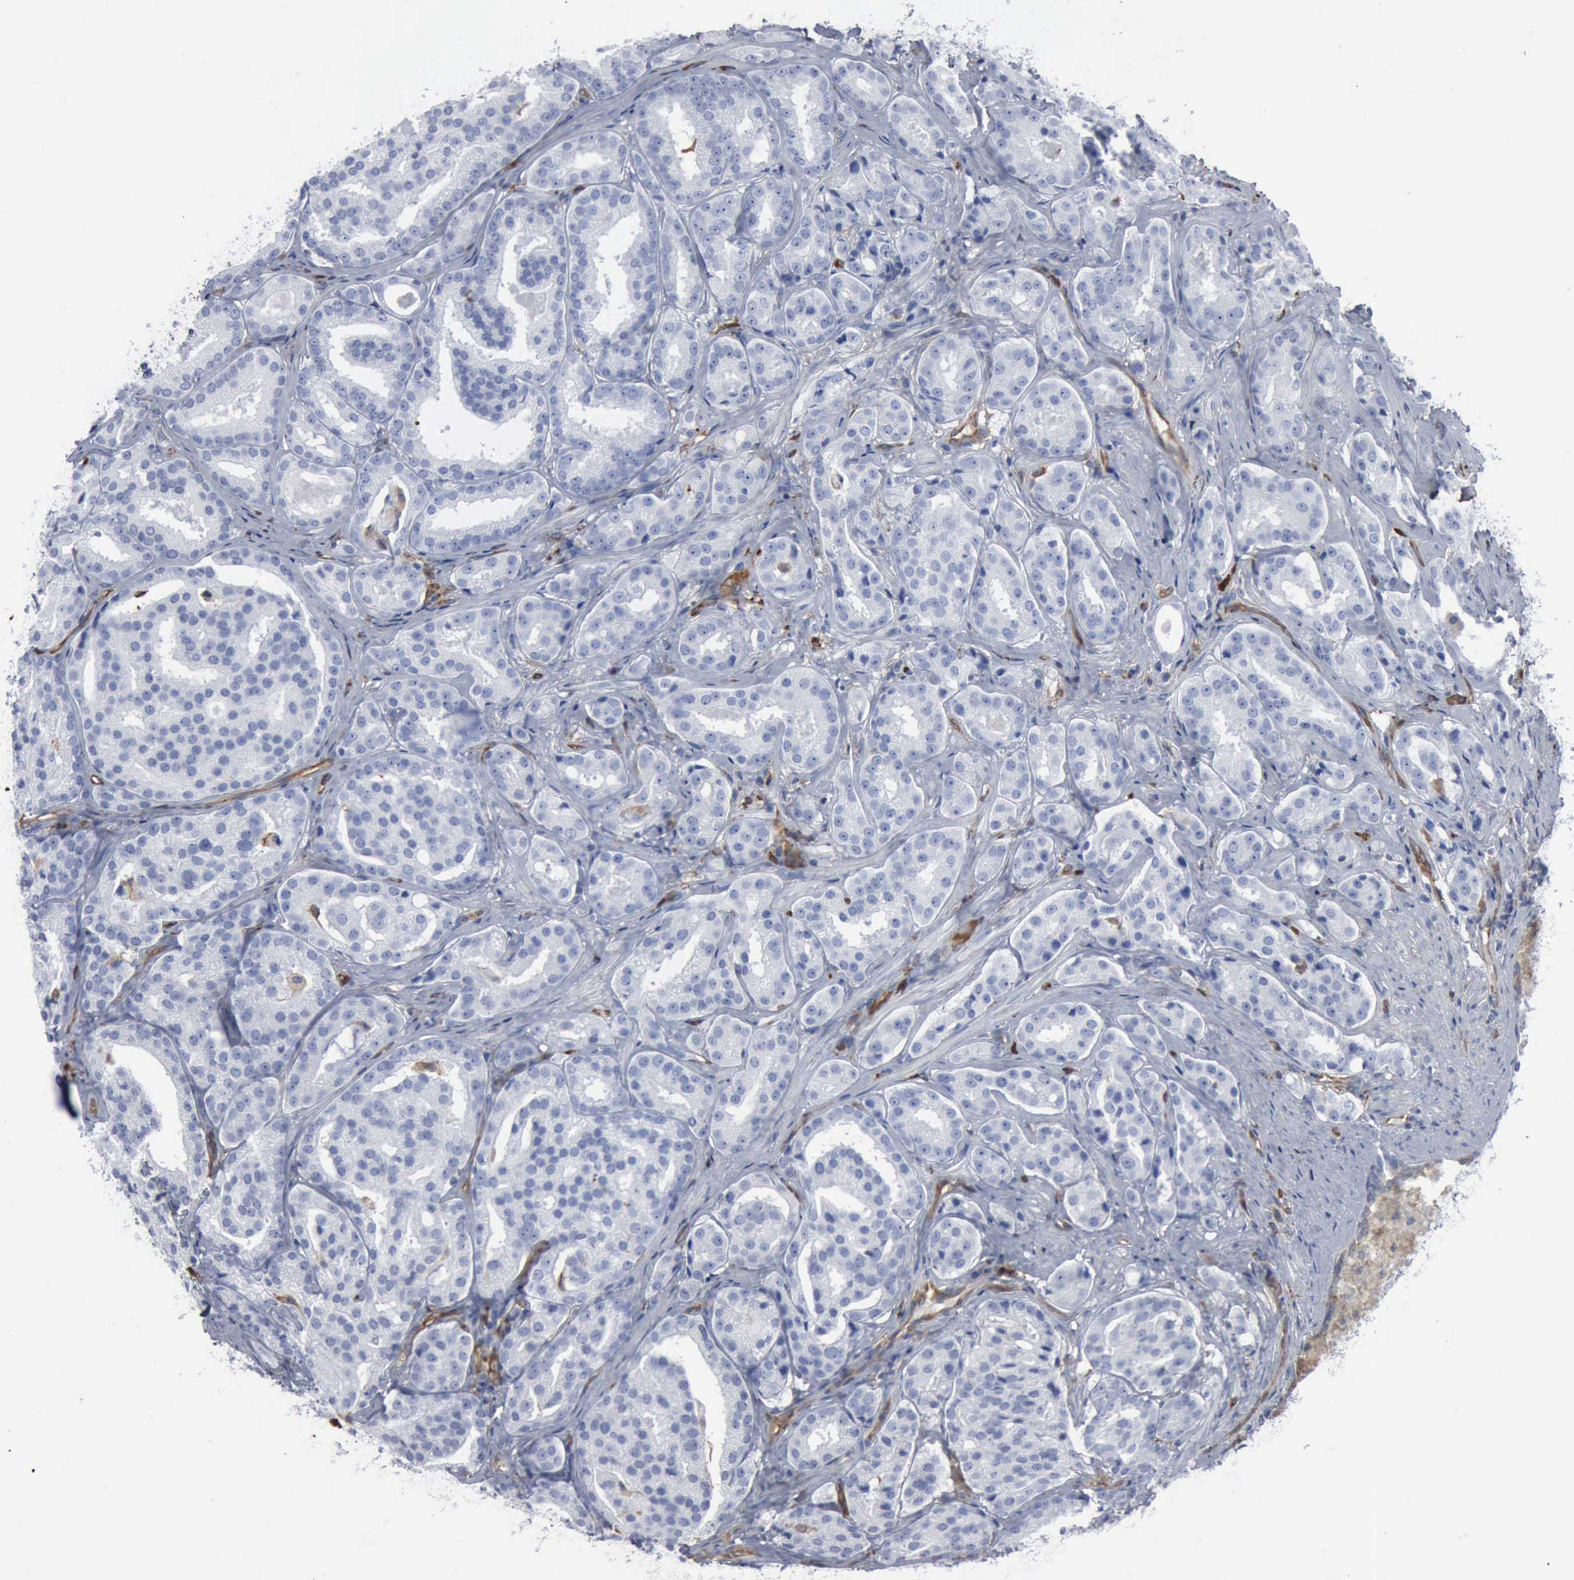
{"staining": {"intensity": "negative", "quantity": "none", "location": "none"}, "tissue": "prostate cancer", "cell_type": "Tumor cells", "image_type": "cancer", "snomed": [{"axis": "morphology", "description": "Adenocarcinoma, High grade"}, {"axis": "topography", "description": "Prostate"}], "caption": "Protein analysis of high-grade adenocarcinoma (prostate) displays no significant expression in tumor cells.", "gene": "FSCN1", "patient": {"sex": "male", "age": 64}}